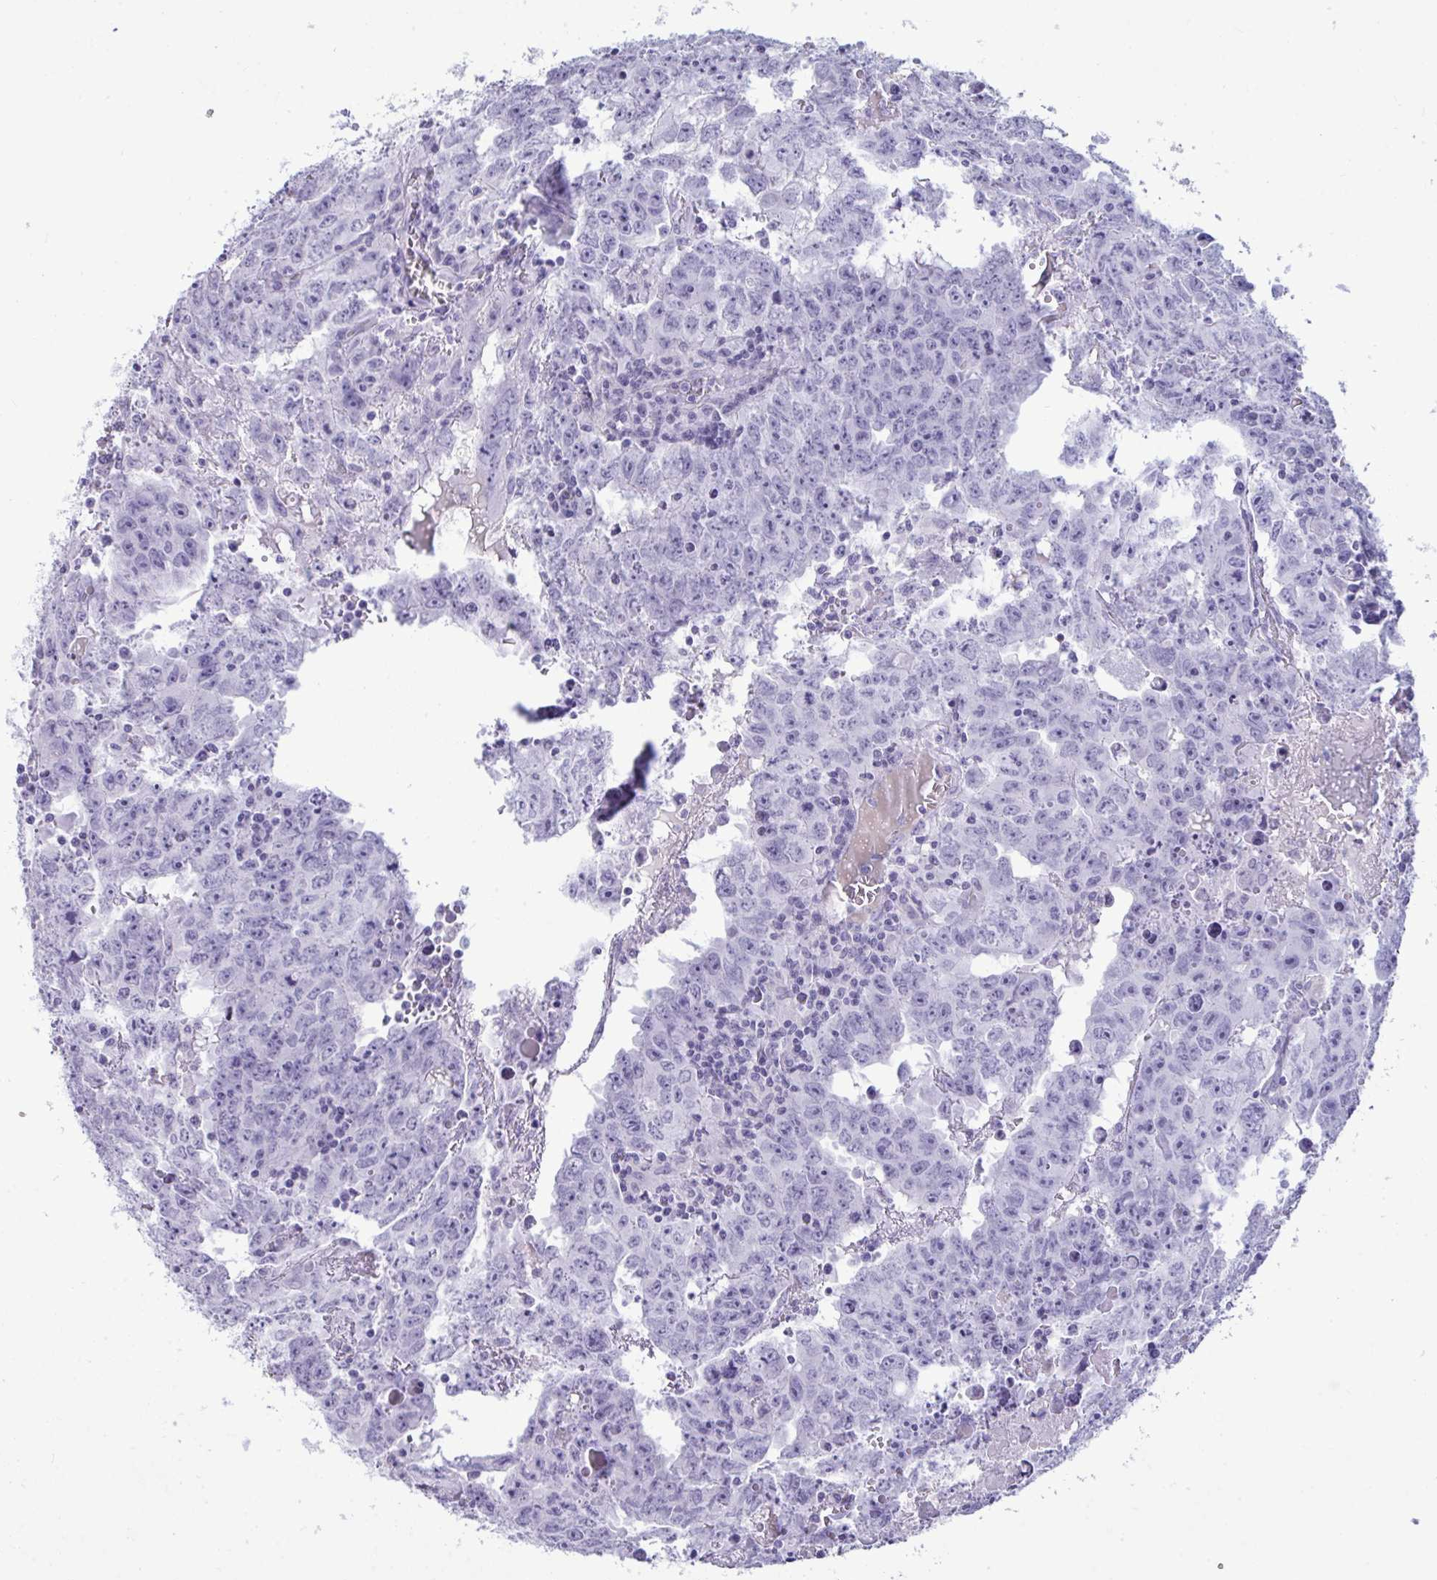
{"staining": {"intensity": "negative", "quantity": "none", "location": "none"}, "tissue": "testis cancer", "cell_type": "Tumor cells", "image_type": "cancer", "snomed": [{"axis": "morphology", "description": "Carcinoma, Embryonal, NOS"}, {"axis": "topography", "description": "Testis"}], "caption": "Testis cancer (embryonal carcinoma) stained for a protein using immunohistochemistry shows no staining tumor cells.", "gene": "ANKRD60", "patient": {"sex": "male", "age": 22}}